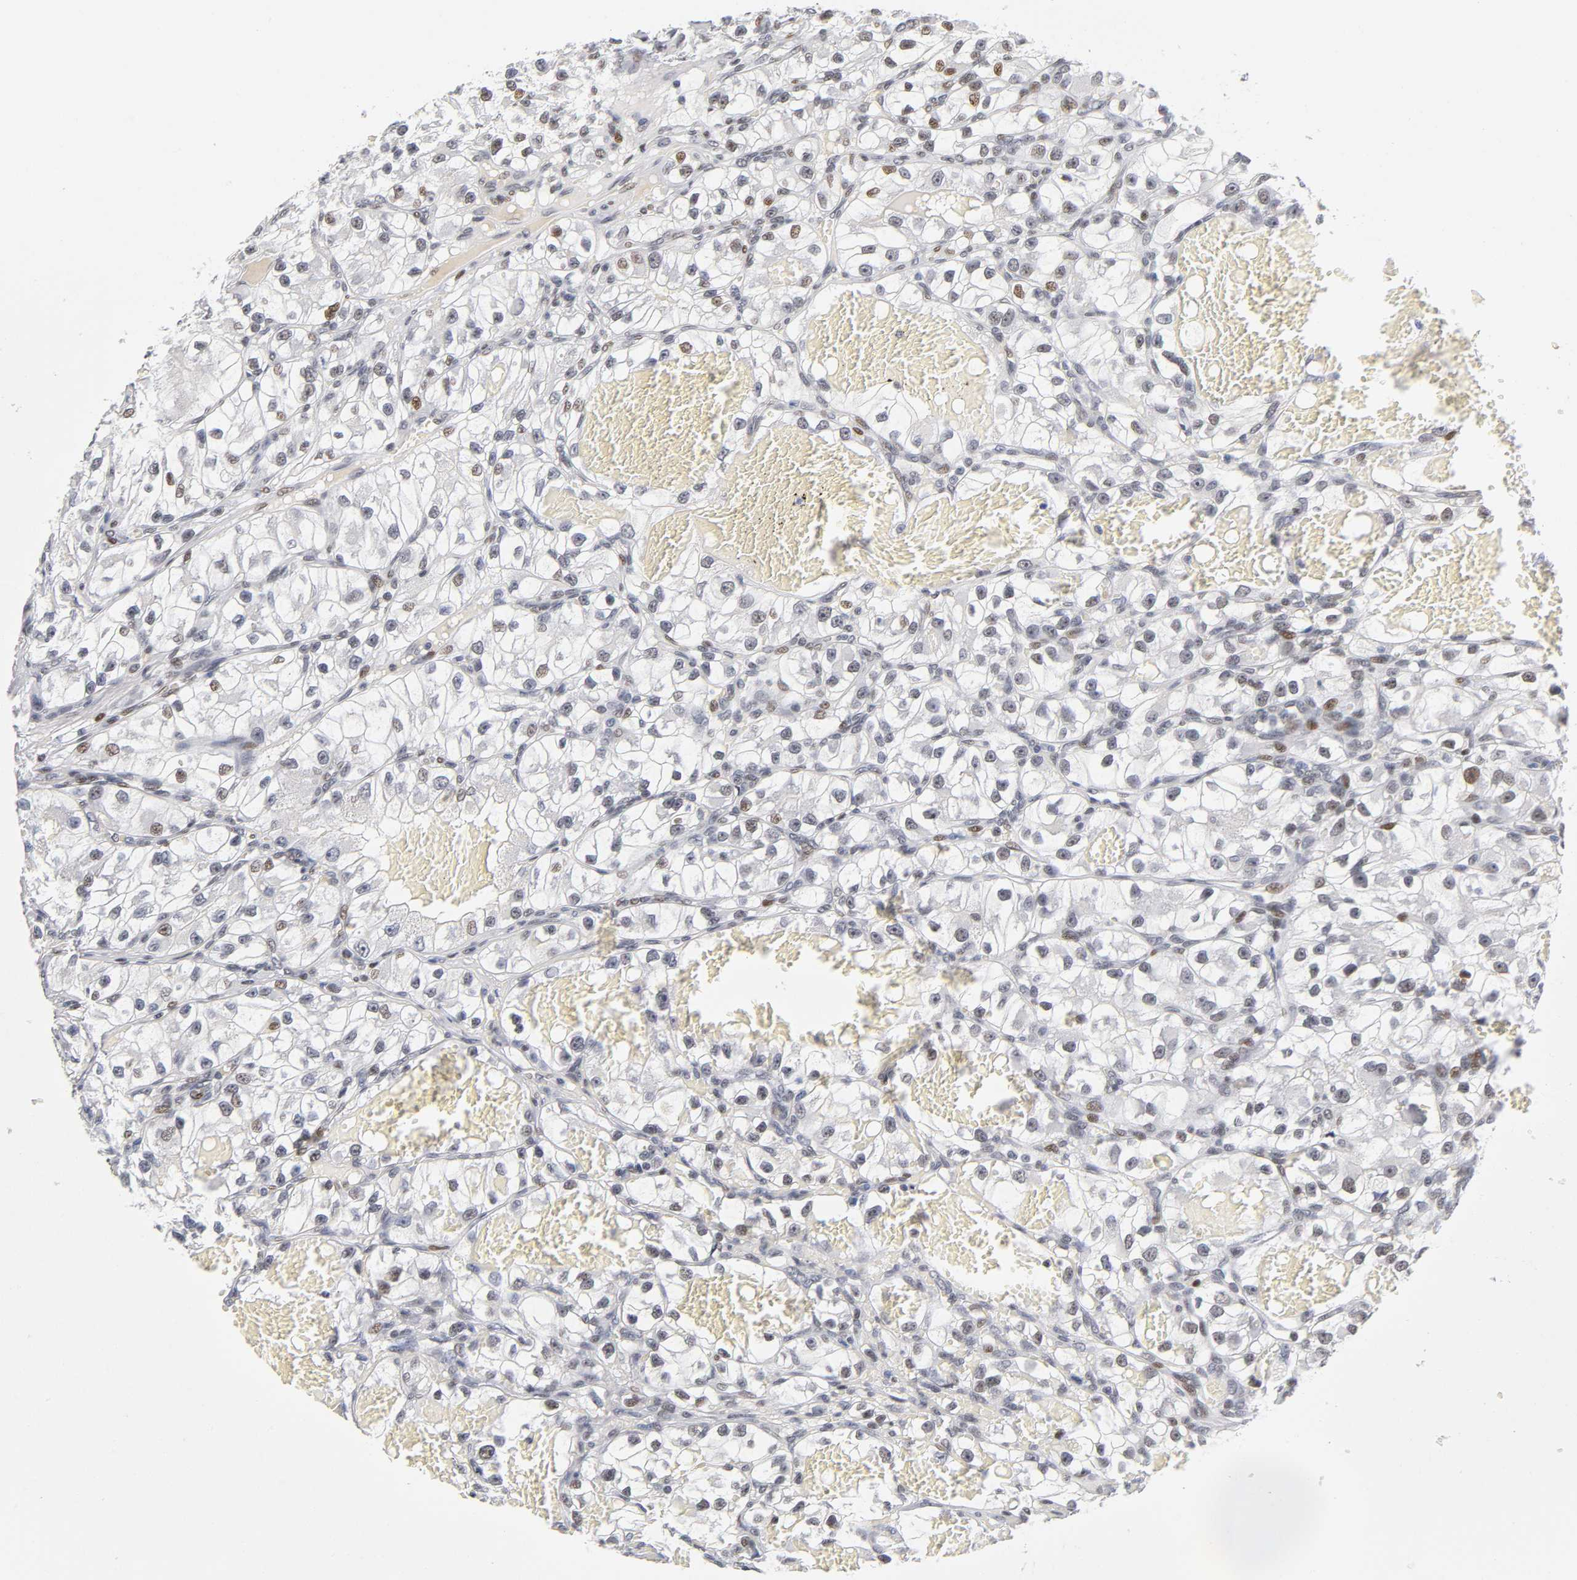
{"staining": {"intensity": "moderate", "quantity": "25%-75%", "location": "nuclear"}, "tissue": "renal cancer", "cell_type": "Tumor cells", "image_type": "cancer", "snomed": [{"axis": "morphology", "description": "Adenocarcinoma, NOS"}, {"axis": "topography", "description": "Kidney"}], "caption": "A medium amount of moderate nuclear expression is appreciated in approximately 25%-75% of tumor cells in adenocarcinoma (renal) tissue.", "gene": "SP3", "patient": {"sex": "female", "age": 57}}